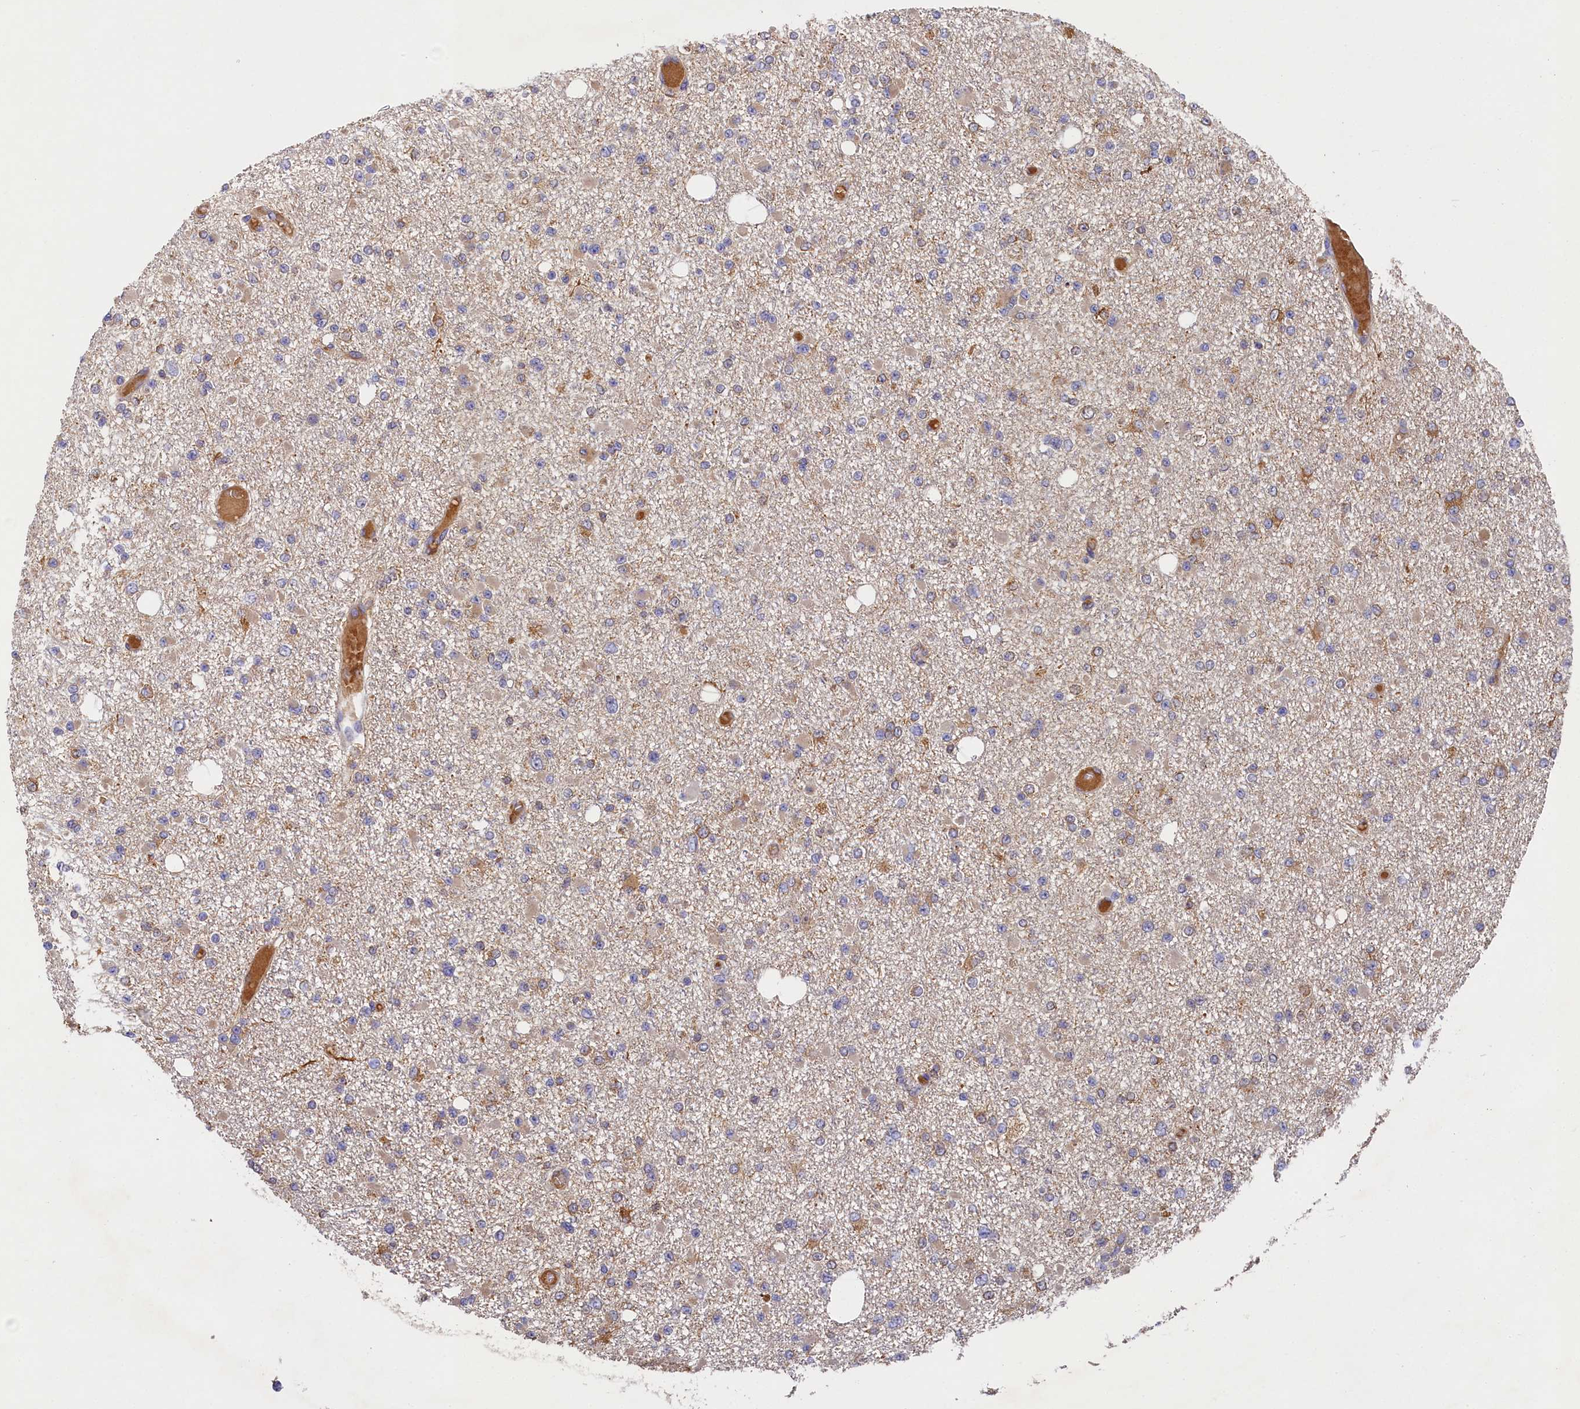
{"staining": {"intensity": "negative", "quantity": "none", "location": "none"}, "tissue": "glioma", "cell_type": "Tumor cells", "image_type": "cancer", "snomed": [{"axis": "morphology", "description": "Glioma, malignant, Low grade"}, {"axis": "topography", "description": "Brain"}], "caption": "A micrograph of human malignant glioma (low-grade) is negative for staining in tumor cells.", "gene": "SEC31B", "patient": {"sex": "female", "age": 22}}